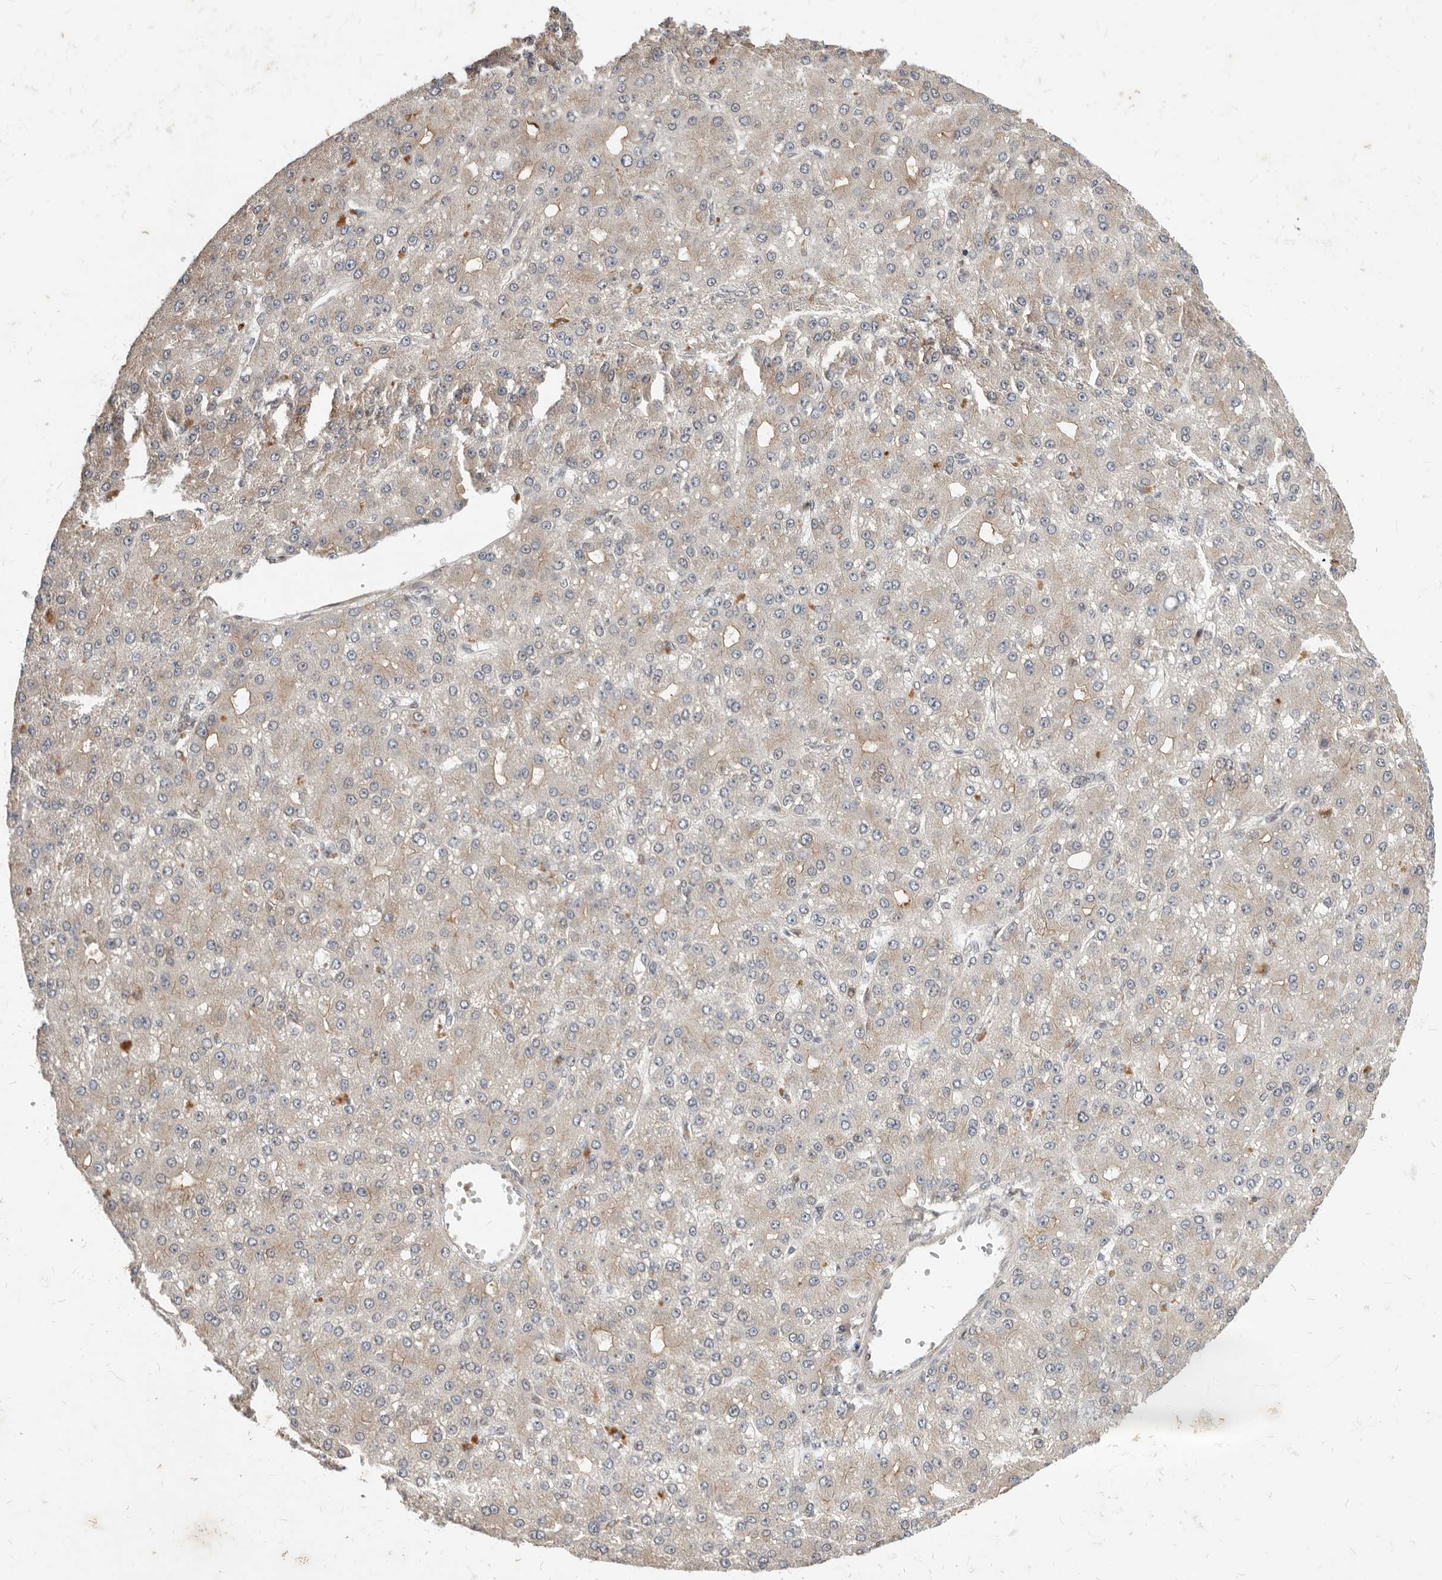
{"staining": {"intensity": "weak", "quantity": "<25%", "location": "cytoplasmic/membranous"}, "tissue": "liver cancer", "cell_type": "Tumor cells", "image_type": "cancer", "snomed": [{"axis": "morphology", "description": "Carcinoma, Hepatocellular, NOS"}, {"axis": "topography", "description": "Liver"}], "caption": "The micrograph reveals no significant staining in tumor cells of hepatocellular carcinoma (liver). Brightfield microscopy of IHC stained with DAB (3,3'-diaminobenzidine) (brown) and hematoxylin (blue), captured at high magnification.", "gene": "NPY4R", "patient": {"sex": "male", "age": 67}}